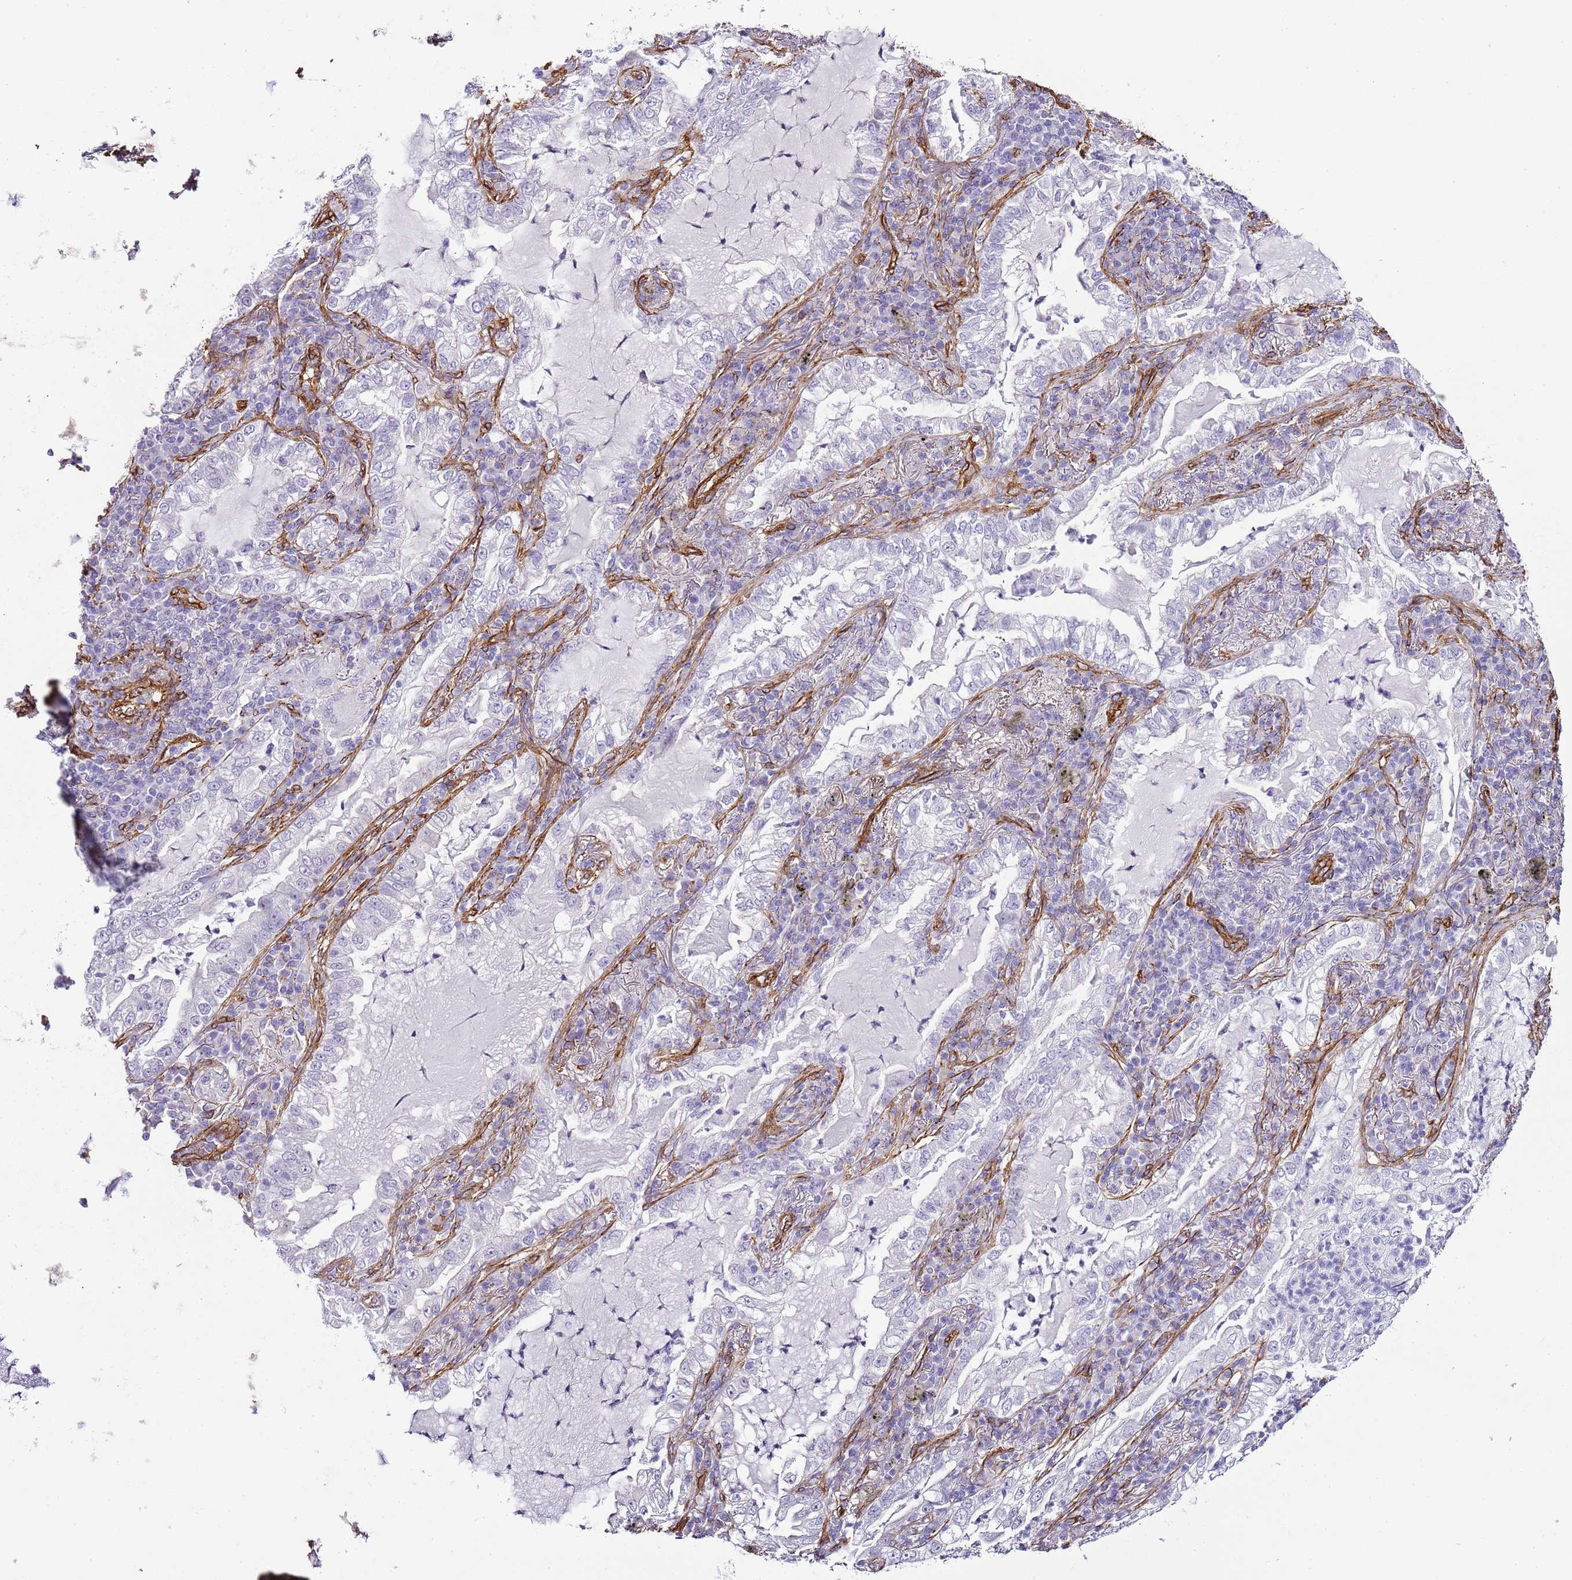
{"staining": {"intensity": "negative", "quantity": "none", "location": "none"}, "tissue": "lung cancer", "cell_type": "Tumor cells", "image_type": "cancer", "snomed": [{"axis": "morphology", "description": "Adenocarcinoma, NOS"}, {"axis": "topography", "description": "Lung"}], "caption": "Immunohistochemistry (IHC) image of human lung adenocarcinoma stained for a protein (brown), which demonstrates no staining in tumor cells. Brightfield microscopy of IHC stained with DAB (brown) and hematoxylin (blue), captured at high magnification.", "gene": "CTDSPL", "patient": {"sex": "female", "age": 73}}